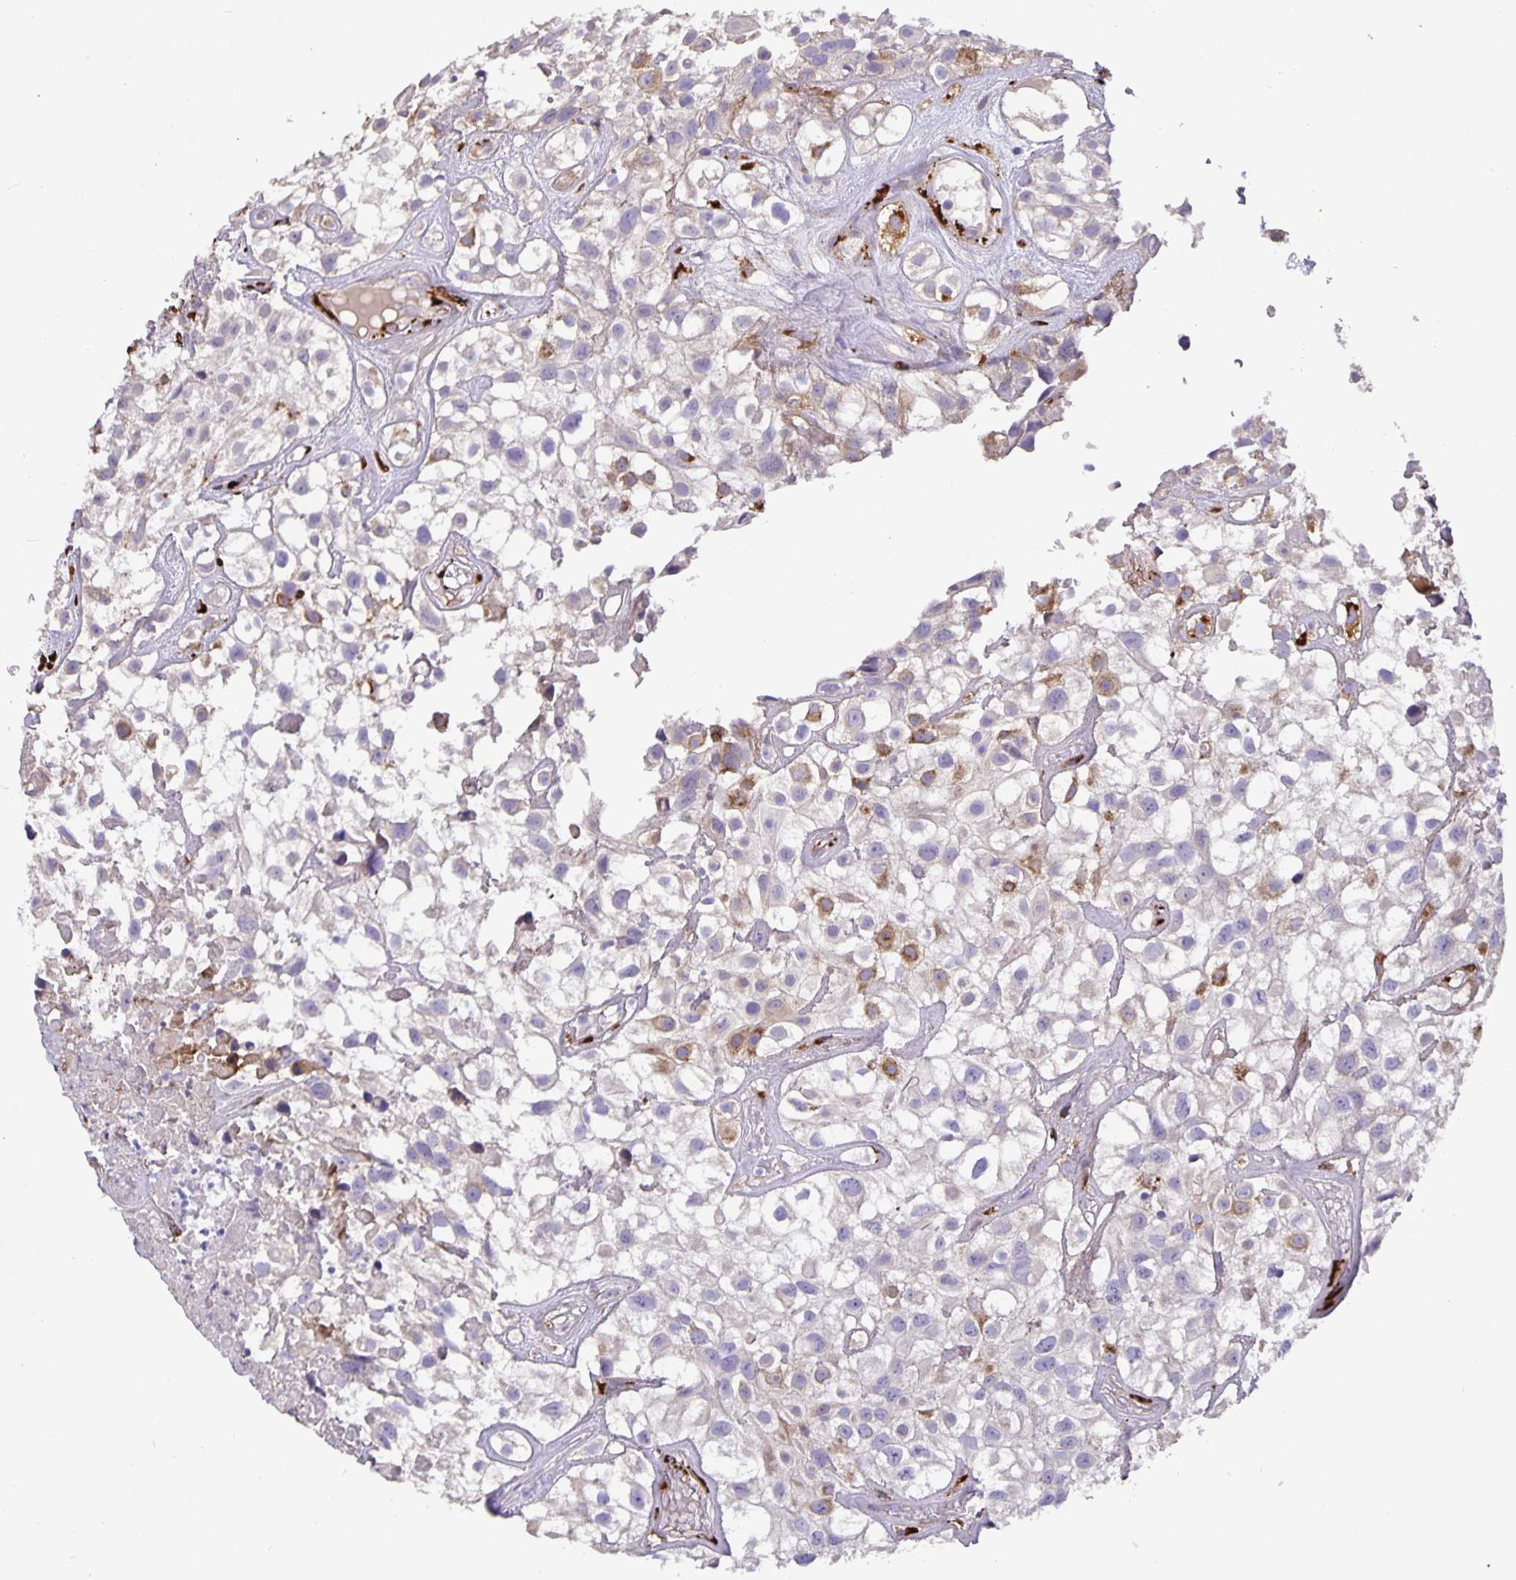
{"staining": {"intensity": "moderate", "quantity": "<25%", "location": "cytoplasmic/membranous"}, "tissue": "urothelial cancer", "cell_type": "Tumor cells", "image_type": "cancer", "snomed": [{"axis": "morphology", "description": "Urothelial carcinoma, High grade"}, {"axis": "topography", "description": "Urinary bladder"}], "caption": "This is an image of immunohistochemistry staining of urothelial cancer, which shows moderate positivity in the cytoplasmic/membranous of tumor cells.", "gene": "EML6", "patient": {"sex": "male", "age": 56}}